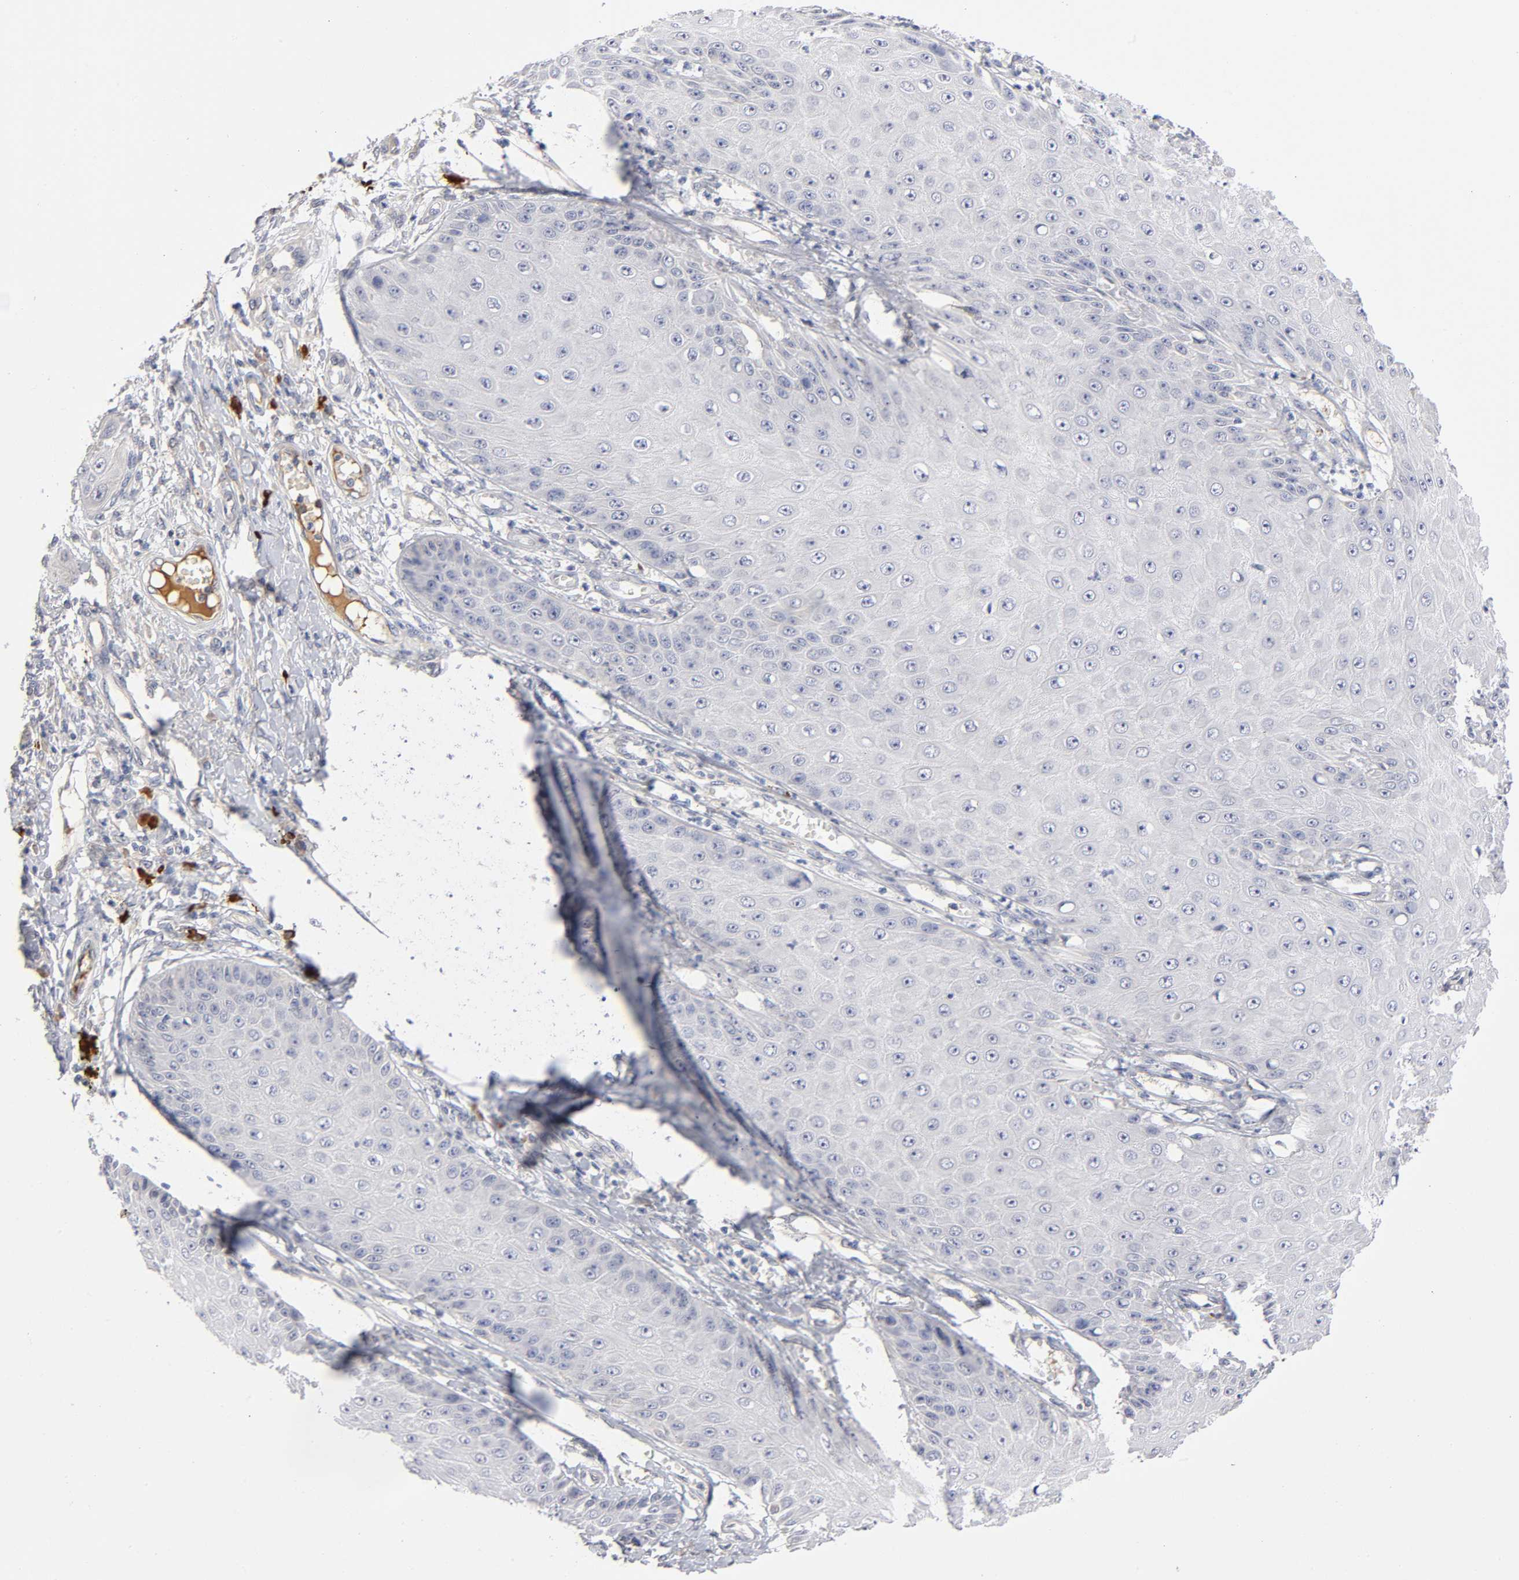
{"staining": {"intensity": "weak", "quantity": "<25%", "location": "cytoplasmic/membranous"}, "tissue": "skin cancer", "cell_type": "Tumor cells", "image_type": "cancer", "snomed": [{"axis": "morphology", "description": "Squamous cell carcinoma, NOS"}, {"axis": "topography", "description": "Skin"}], "caption": "IHC of human skin cancer (squamous cell carcinoma) reveals no expression in tumor cells.", "gene": "NOVA1", "patient": {"sex": "female", "age": 40}}